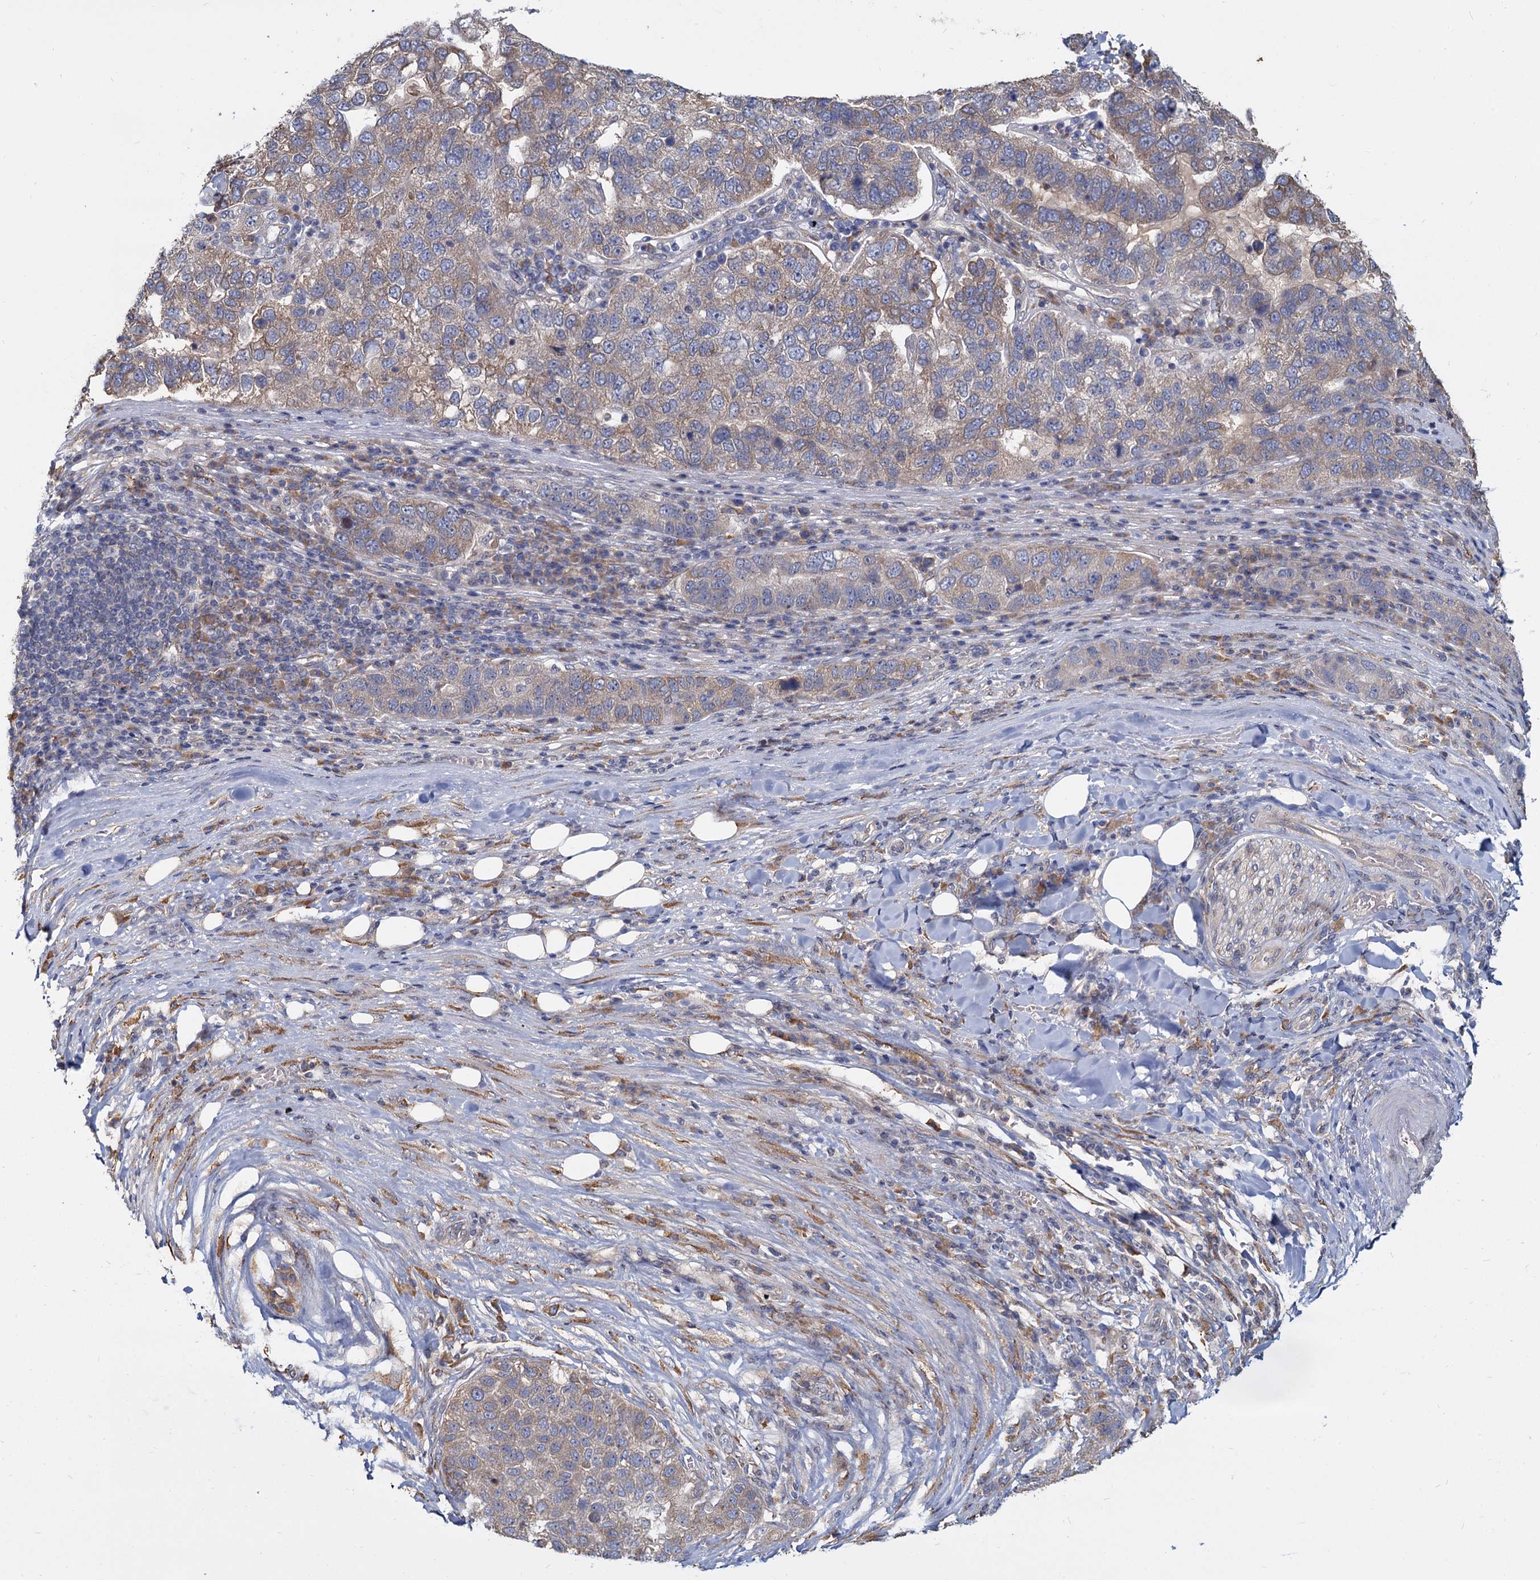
{"staining": {"intensity": "moderate", "quantity": "25%-75%", "location": "cytoplasmic/membranous"}, "tissue": "pancreatic cancer", "cell_type": "Tumor cells", "image_type": "cancer", "snomed": [{"axis": "morphology", "description": "Adenocarcinoma, NOS"}, {"axis": "topography", "description": "Pancreas"}], "caption": "A medium amount of moderate cytoplasmic/membranous positivity is appreciated in about 25%-75% of tumor cells in adenocarcinoma (pancreatic) tissue. Nuclei are stained in blue.", "gene": "LRRC51", "patient": {"sex": "female", "age": 61}}